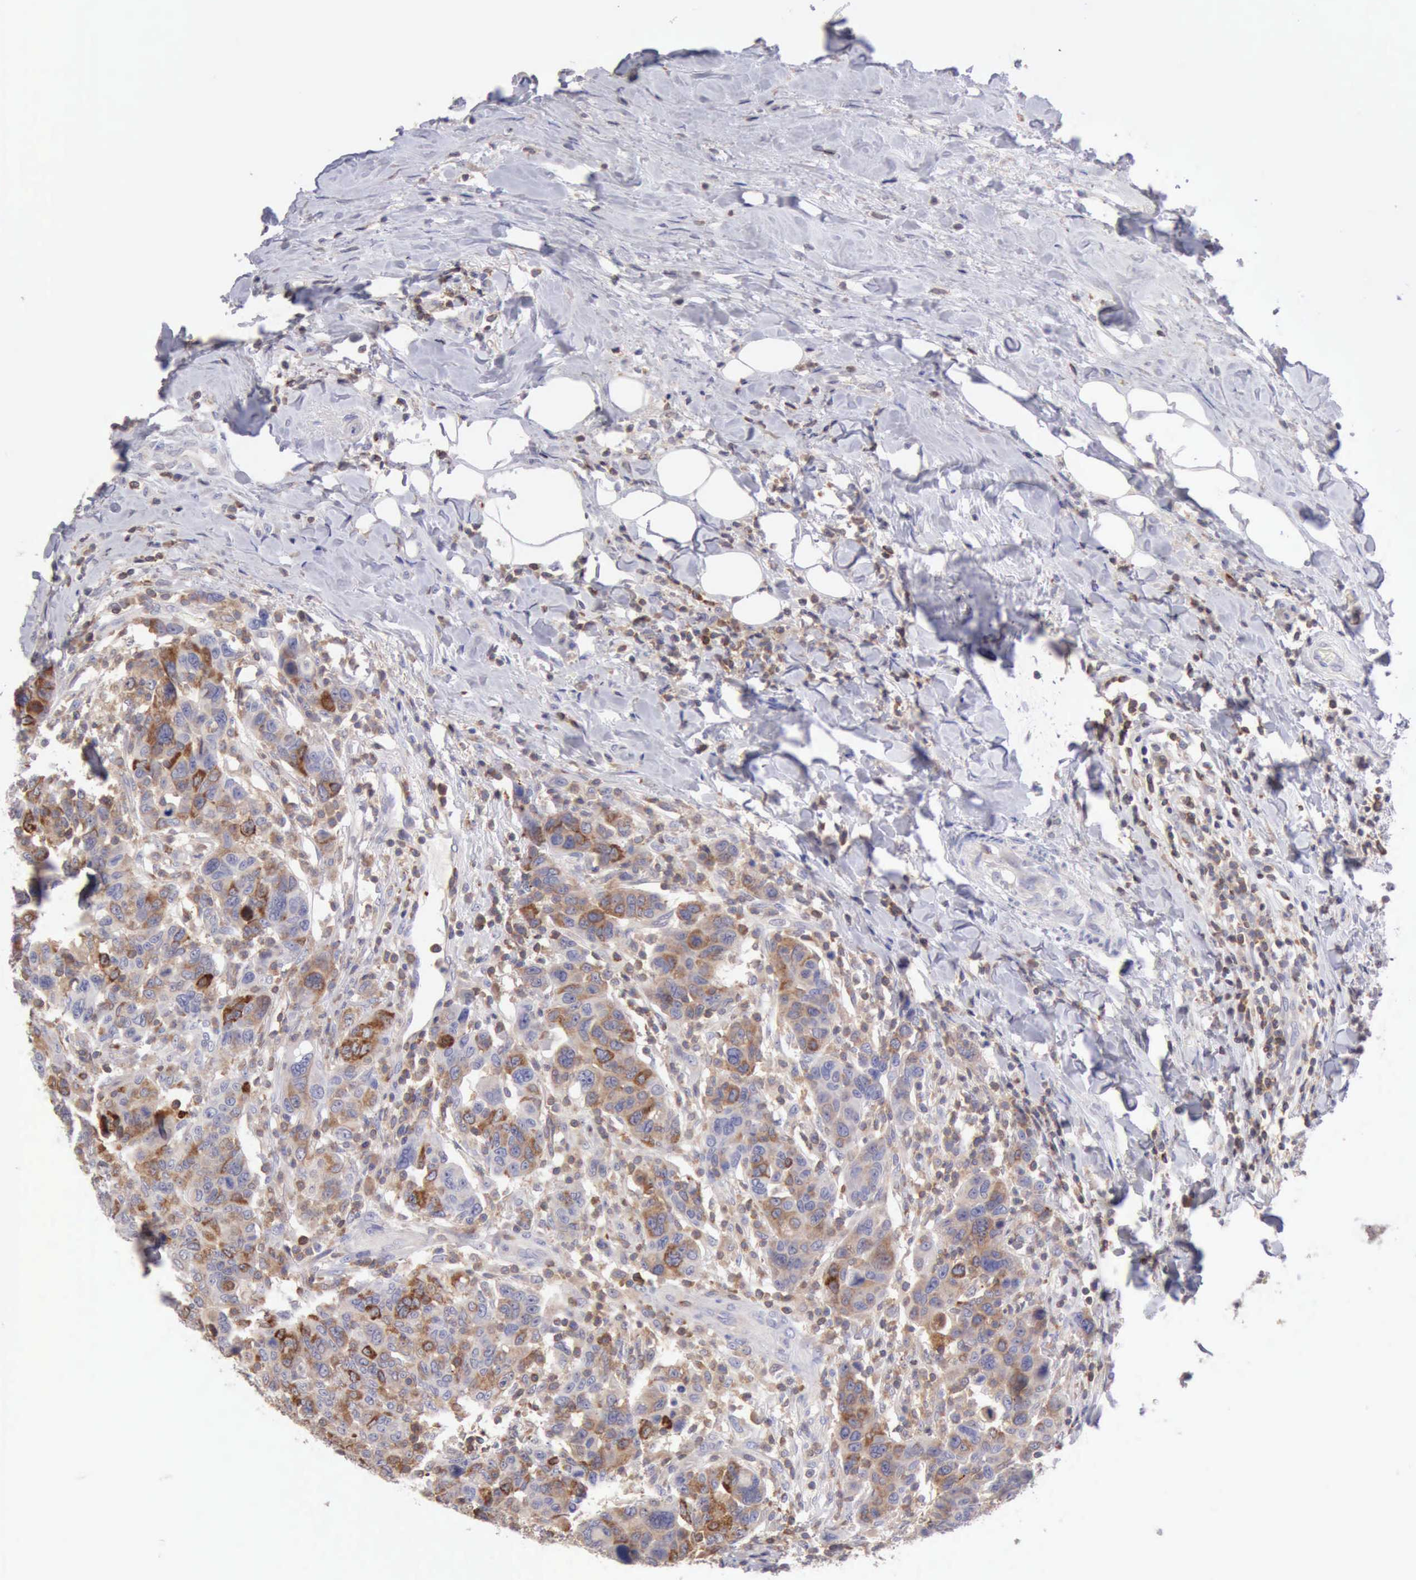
{"staining": {"intensity": "moderate", "quantity": "25%-75%", "location": "cytoplasmic/membranous"}, "tissue": "breast cancer", "cell_type": "Tumor cells", "image_type": "cancer", "snomed": [{"axis": "morphology", "description": "Duct carcinoma"}, {"axis": "topography", "description": "Breast"}], "caption": "Immunohistochemistry (IHC) photomicrograph of neoplastic tissue: human intraductal carcinoma (breast) stained using immunohistochemistry (IHC) shows medium levels of moderate protein expression localized specifically in the cytoplasmic/membranous of tumor cells, appearing as a cytoplasmic/membranous brown color.", "gene": "SASH3", "patient": {"sex": "female", "age": 37}}